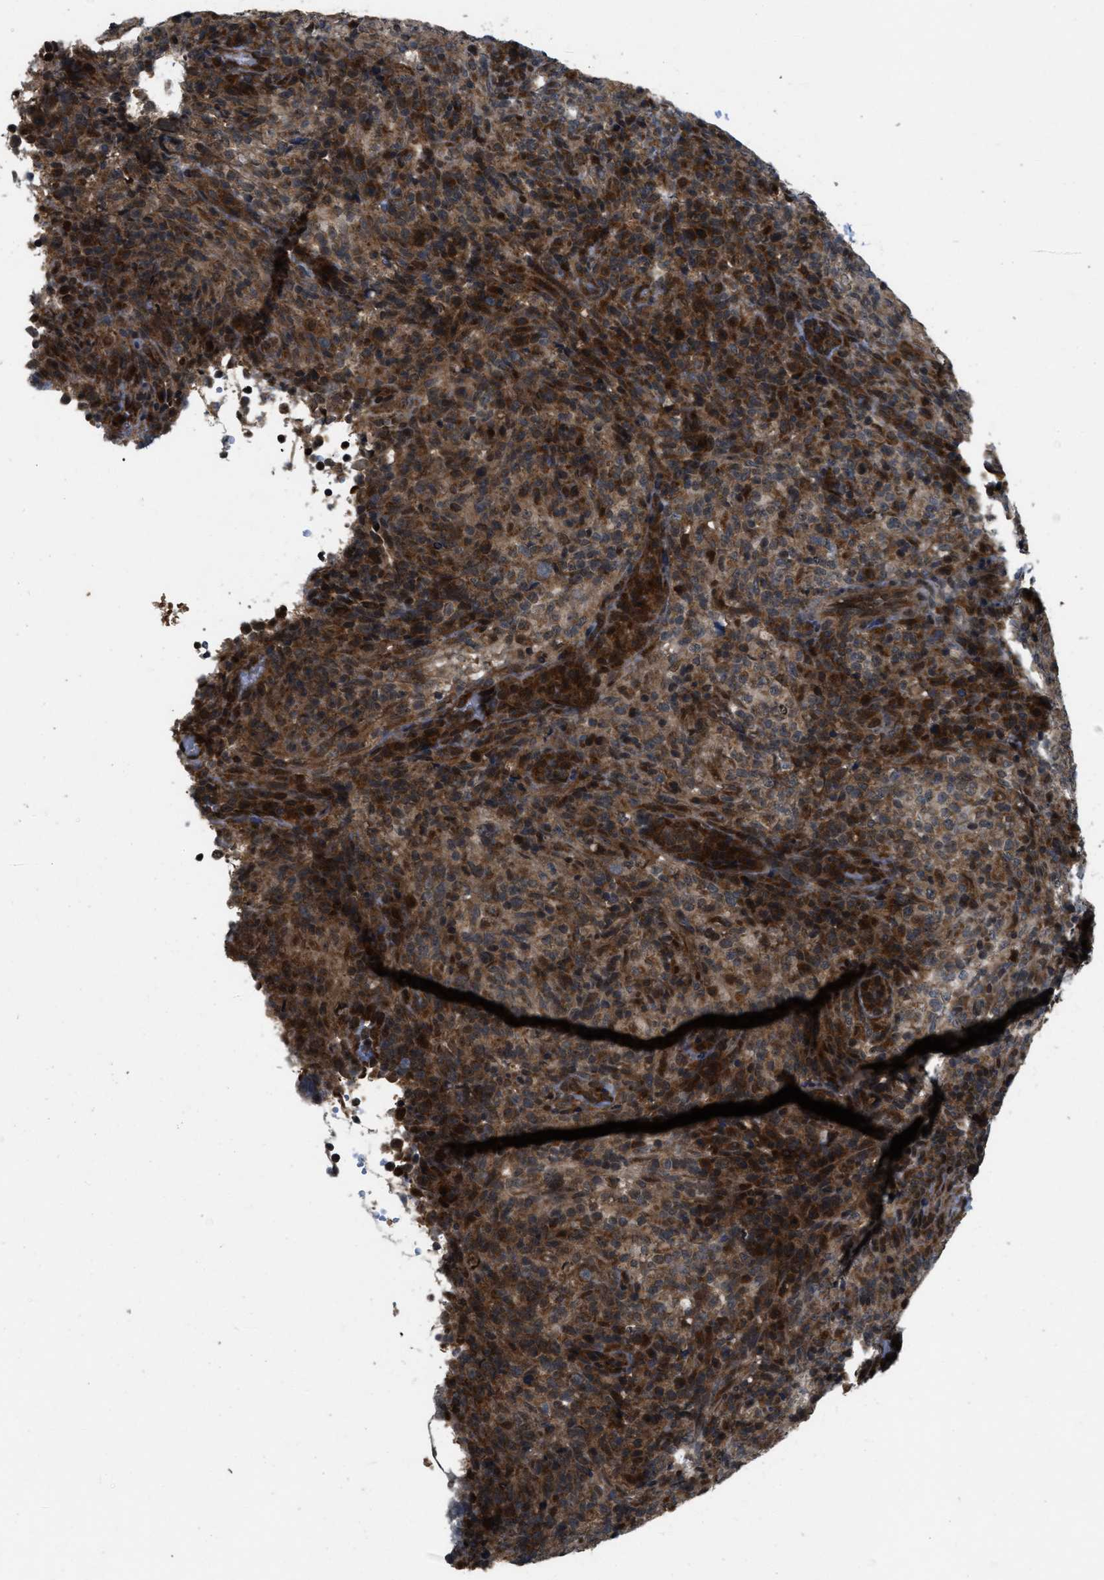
{"staining": {"intensity": "strong", "quantity": "25%-75%", "location": "cytoplasmic/membranous,nuclear"}, "tissue": "lymphoma", "cell_type": "Tumor cells", "image_type": "cancer", "snomed": [{"axis": "morphology", "description": "Malignant lymphoma, non-Hodgkin's type, High grade"}, {"axis": "topography", "description": "Lymph node"}], "caption": "Immunohistochemical staining of human malignant lymphoma, non-Hodgkin's type (high-grade) exhibits high levels of strong cytoplasmic/membranous and nuclear positivity in approximately 25%-75% of tumor cells. (DAB IHC, brown staining for protein, blue staining for nuclei).", "gene": "SPTLC1", "patient": {"sex": "female", "age": 76}}